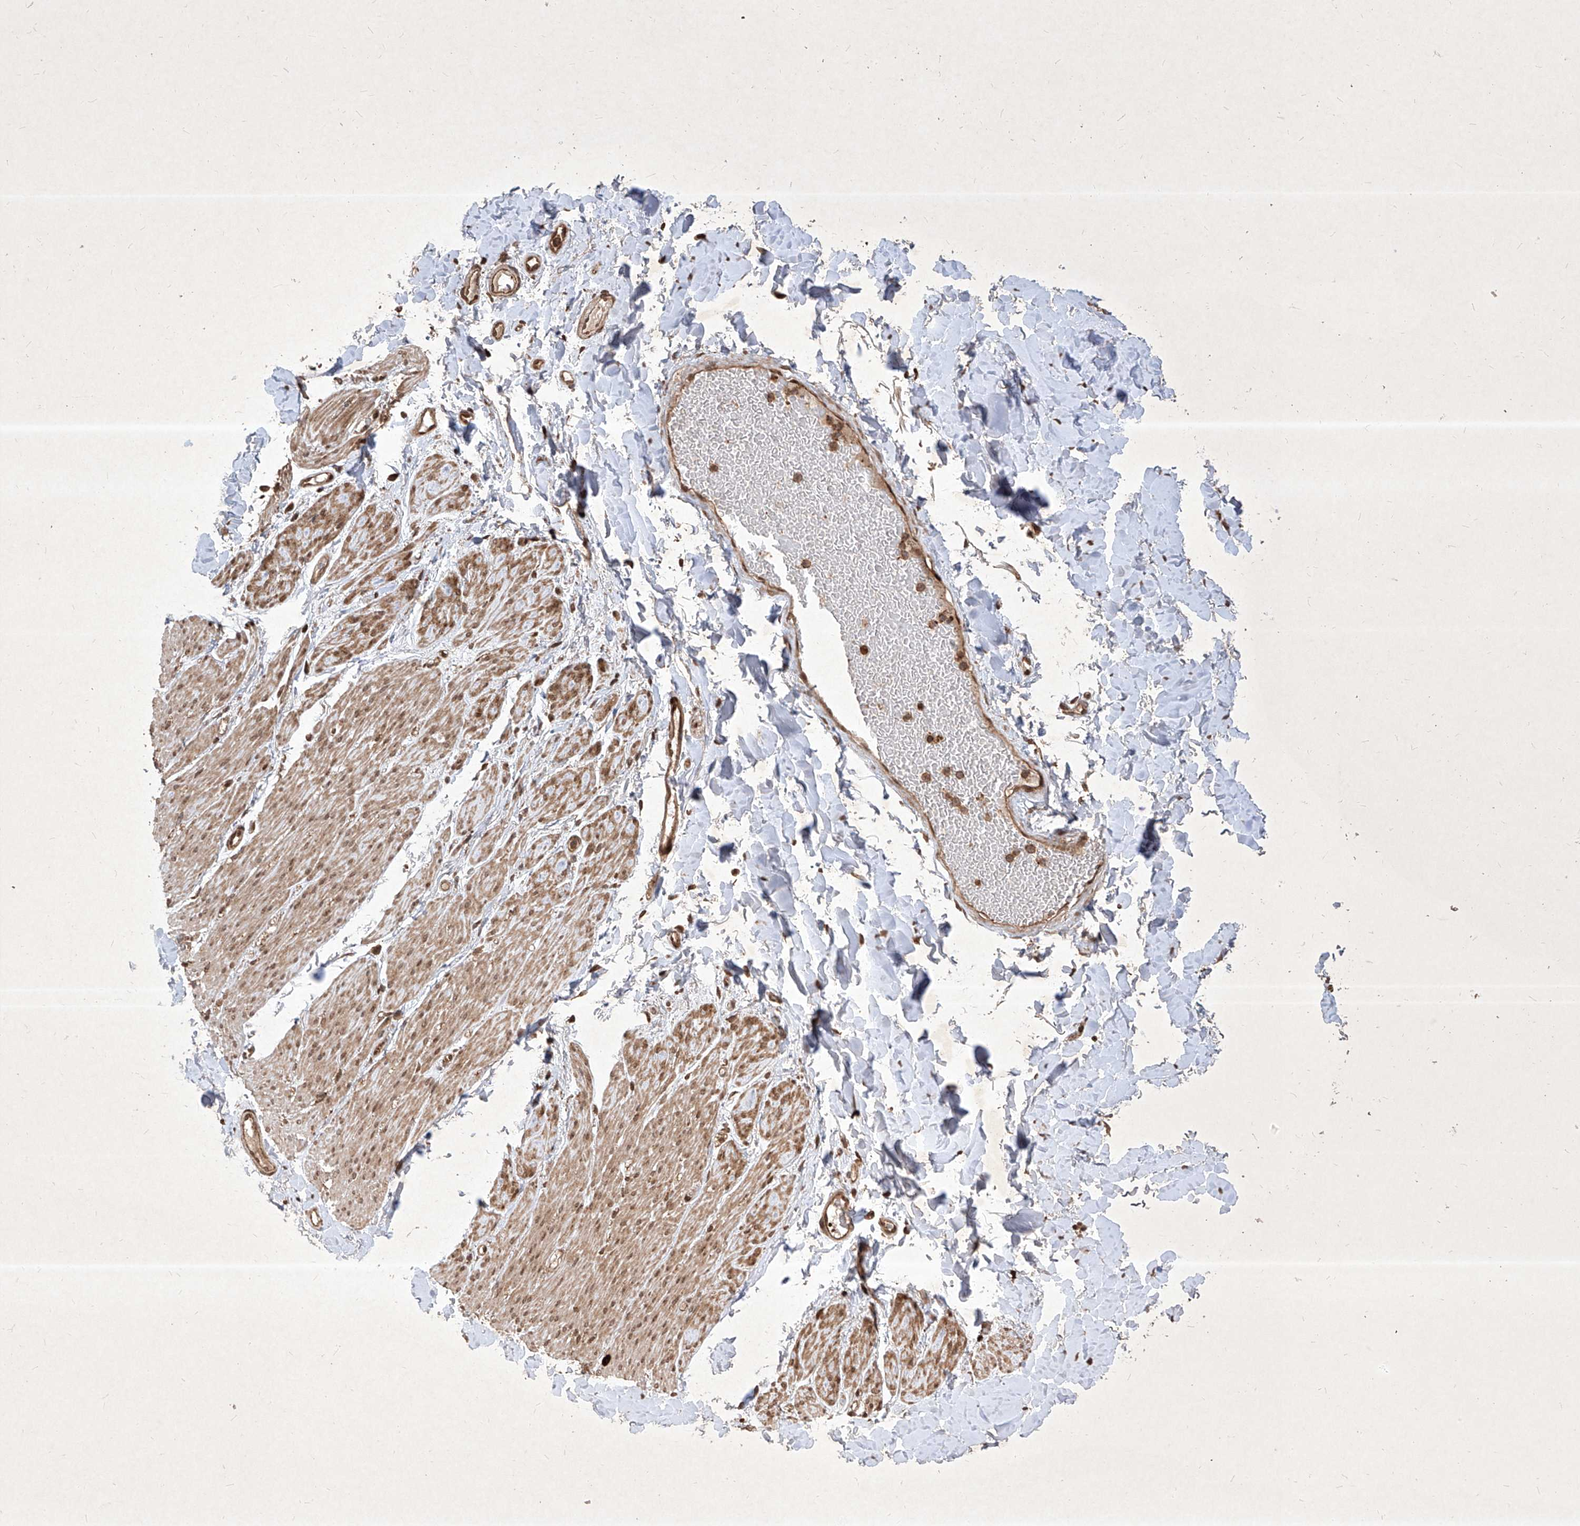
{"staining": {"intensity": "moderate", "quantity": ">75%", "location": "cytoplasmic/membranous"}, "tissue": "smooth muscle", "cell_type": "Smooth muscle cells", "image_type": "normal", "snomed": [{"axis": "morphology", "description": "Normal tissue, NOS"}, {"axis": "topography", "description": "Colon"}, {"axis": "topography", "description": "Peripheral nerve tissue"}], "caption": "This histopathology image demonstrates normal smooth muscle stained with IHC to label a protein in brown. The cytoplasmic/membranous of smooth muscle cells show moderate positivity for the protein. Nuclei are counter-stained blue.", "gene": "MAGED2", "patient": {"sex": "female", "age": 61}}